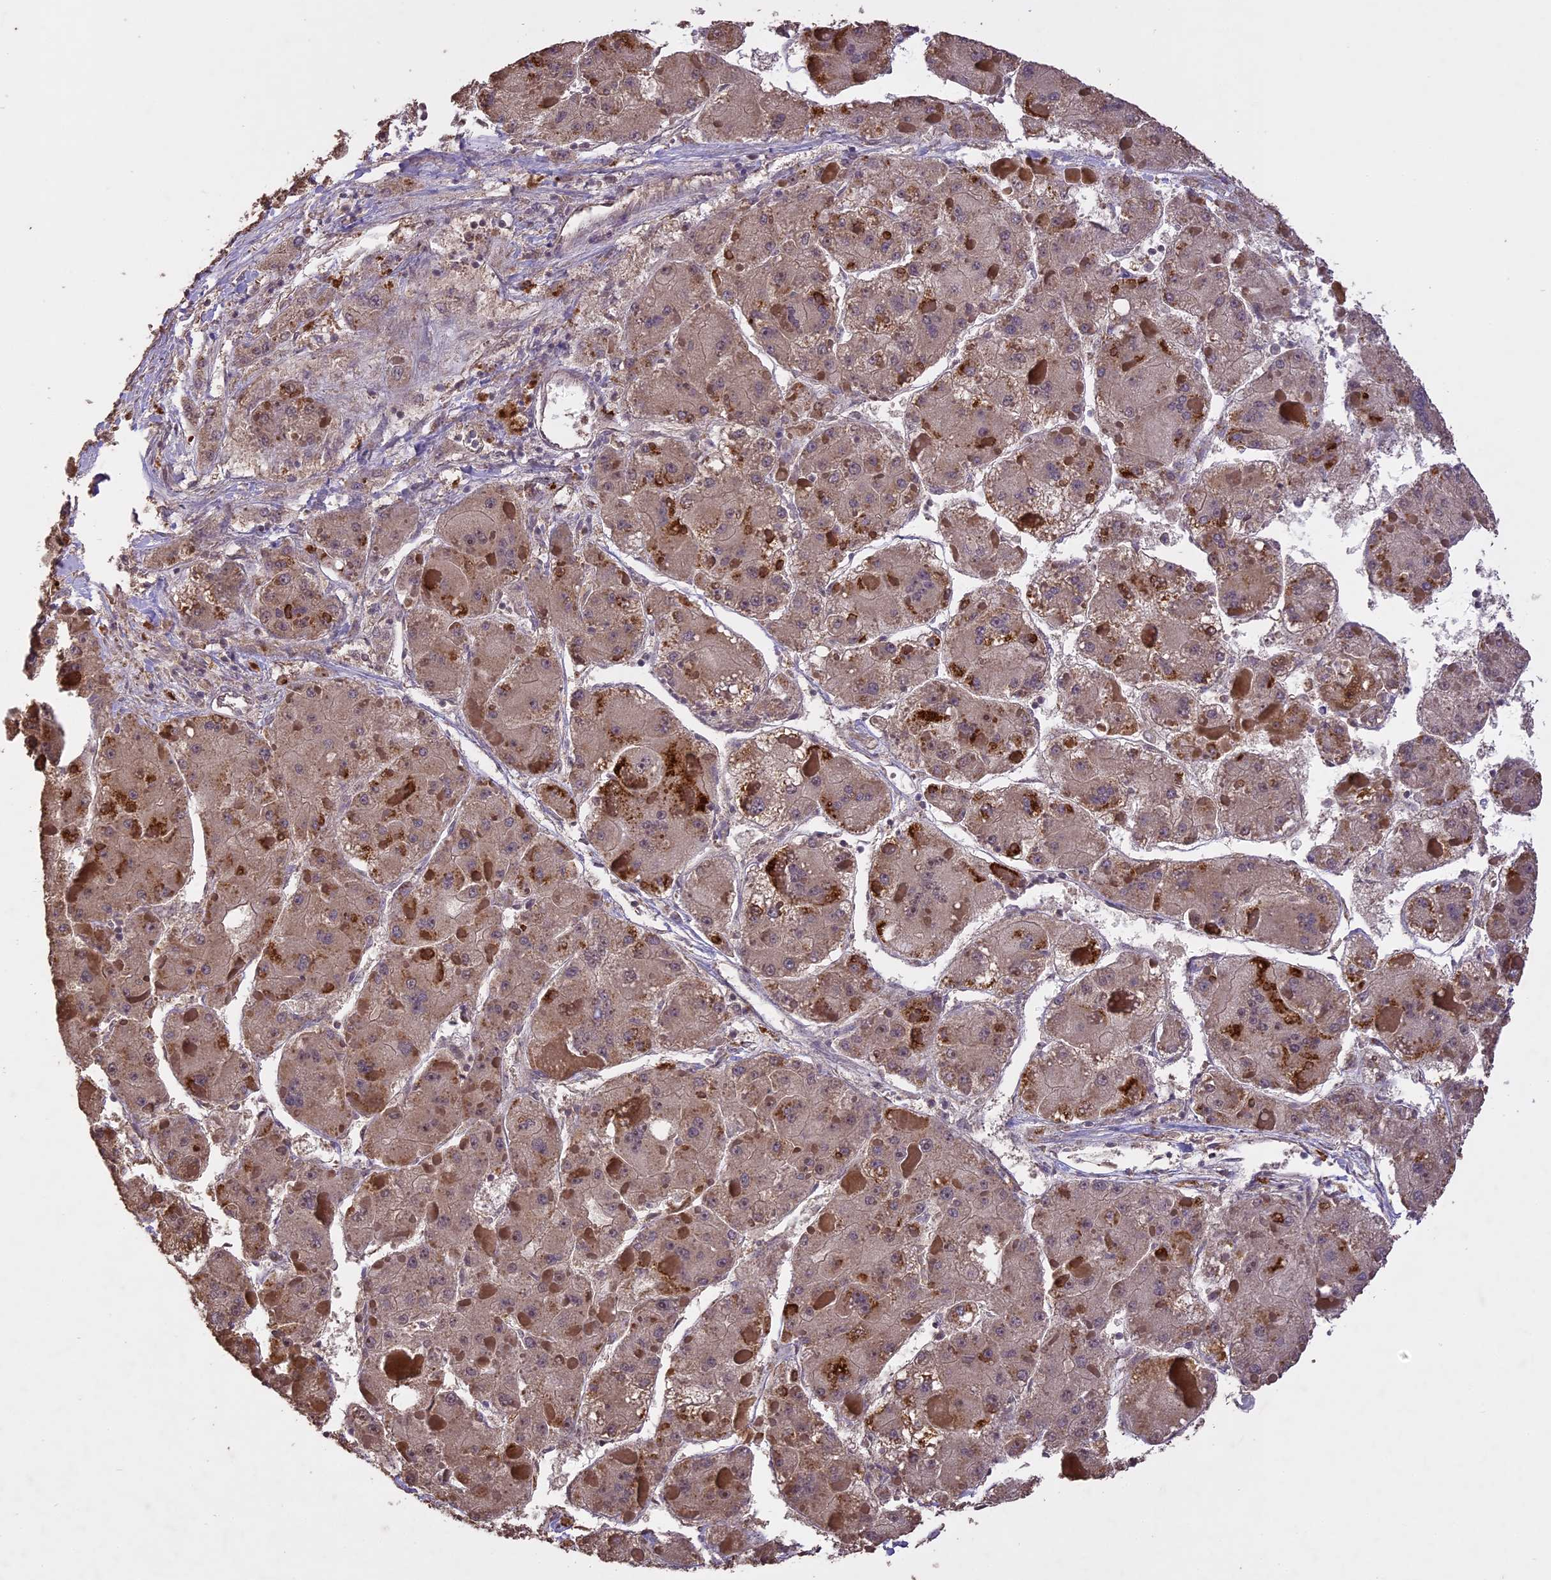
{"staining": {"intensity": "moderate", "quantity": "<25%", "location": "cytoplasmic/membranous"}, "tissue": "liver cancer", "cell_type": "Tumor cells", "image_type": "cancer", "snomed": [{"axis": "morphology", "description": "Carcinoma, Hepatocellular, NOS"}, {"axis": "topography", "description": "Liver"}], "caption": "Liver cancer (hepatocellular carcinoma) was stained to show a protein in brown. There is low levels of moderate cytoplasmic/membranous expression in about <25% of tumor cells.", "gene": "TIGD7", "patient": {"sex": "female", "age": 73}}